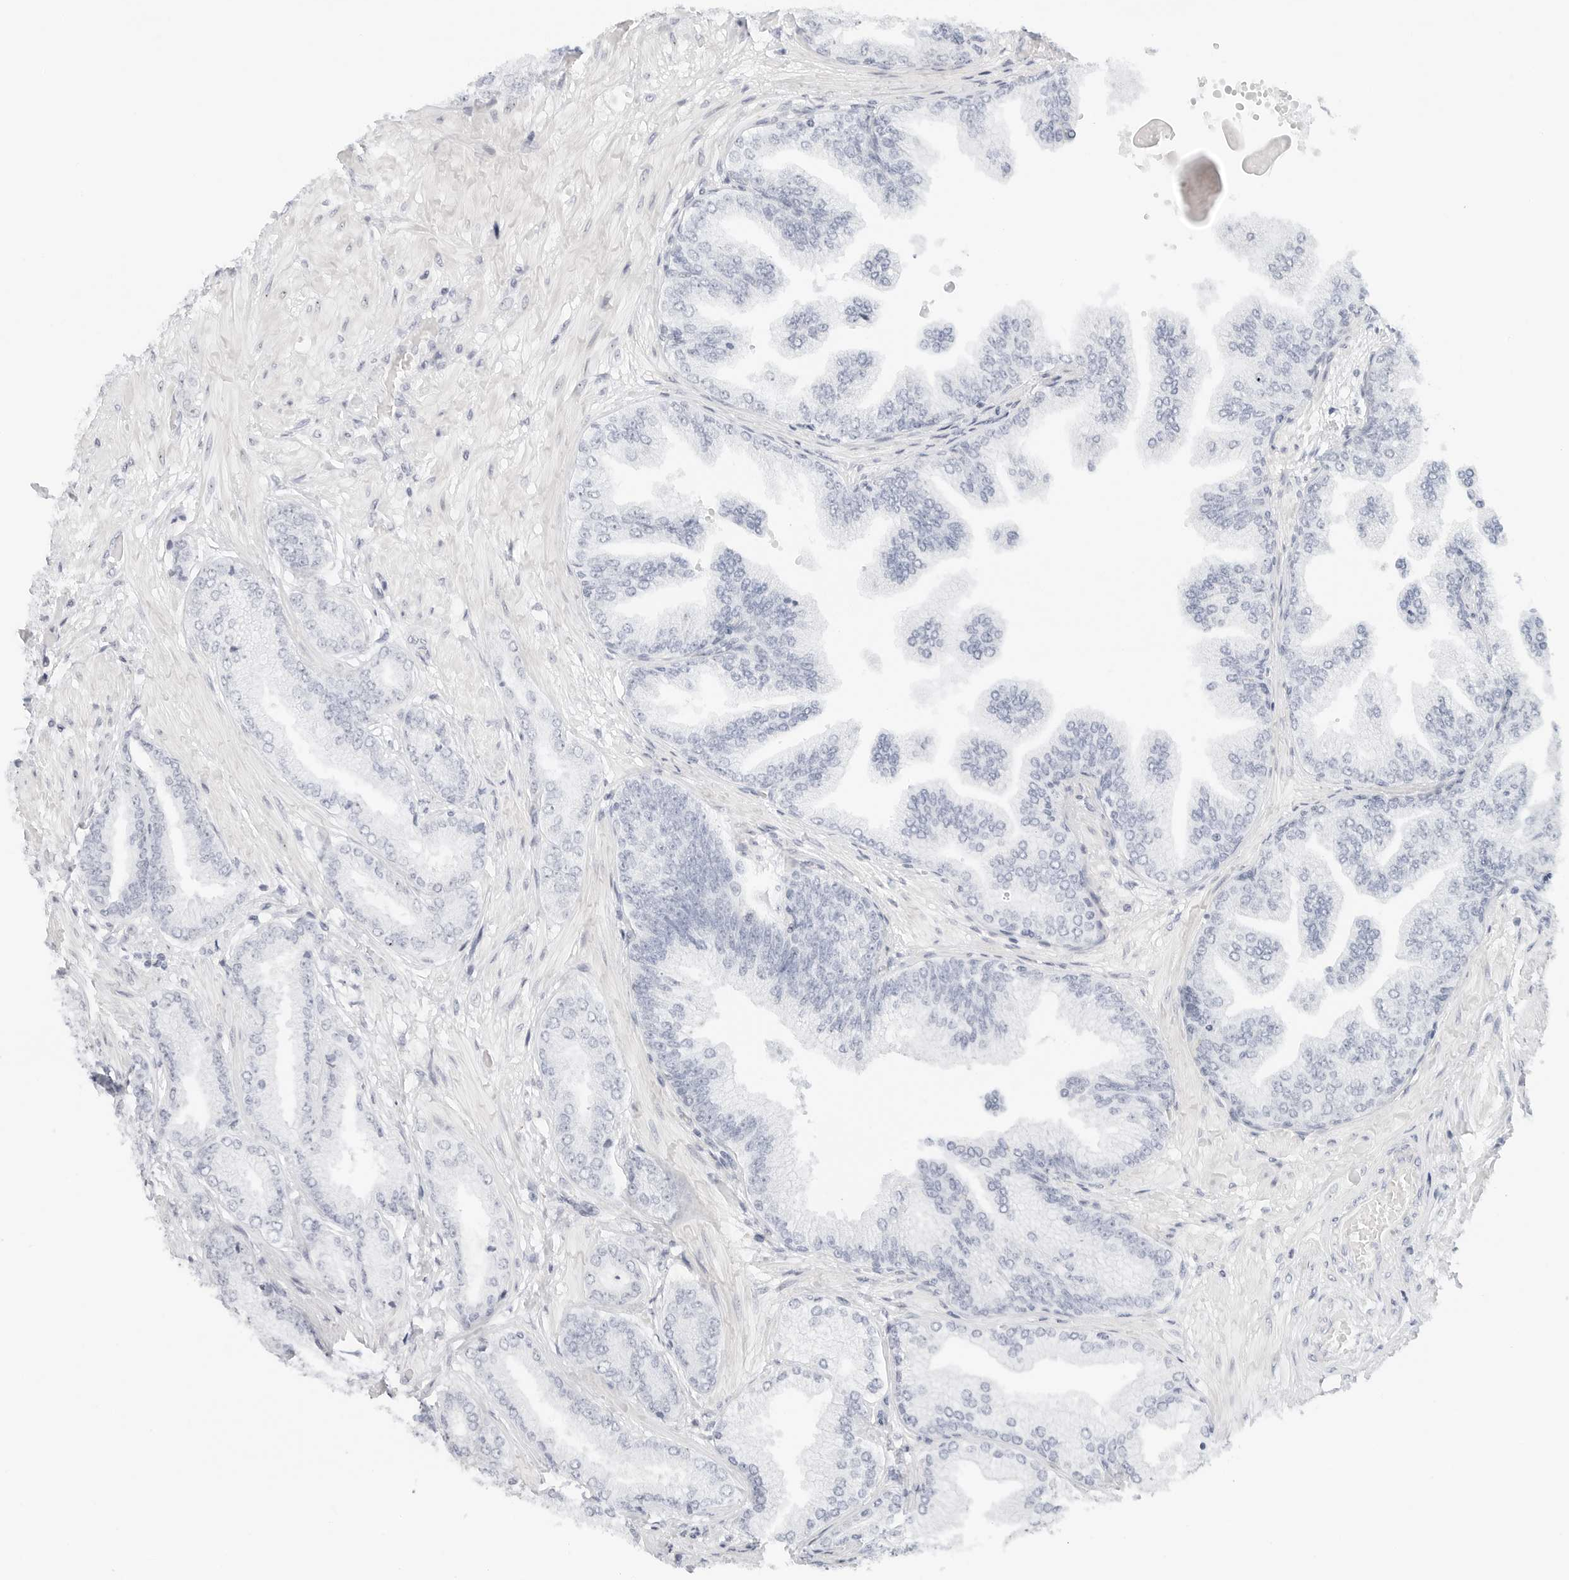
{"staining": {"intensity": "negative", "quantity": "none", "location": "none"}, "tissue": "prostate cancer", "cell_type": "Tumor cells", "image_type": "cancer", "snomed": [{"axis": "morphology", "description": "Adenocarcinoma, Low grade"}, {"axis": "topography", "description": "Prostate"}], "caption": "The image exhibits no staining of tumor cells in prostate cancer (adenocarcinoma (low-grade)).", "gene": "NTMT2", "patient": {"sex": "male", "age": 63}}